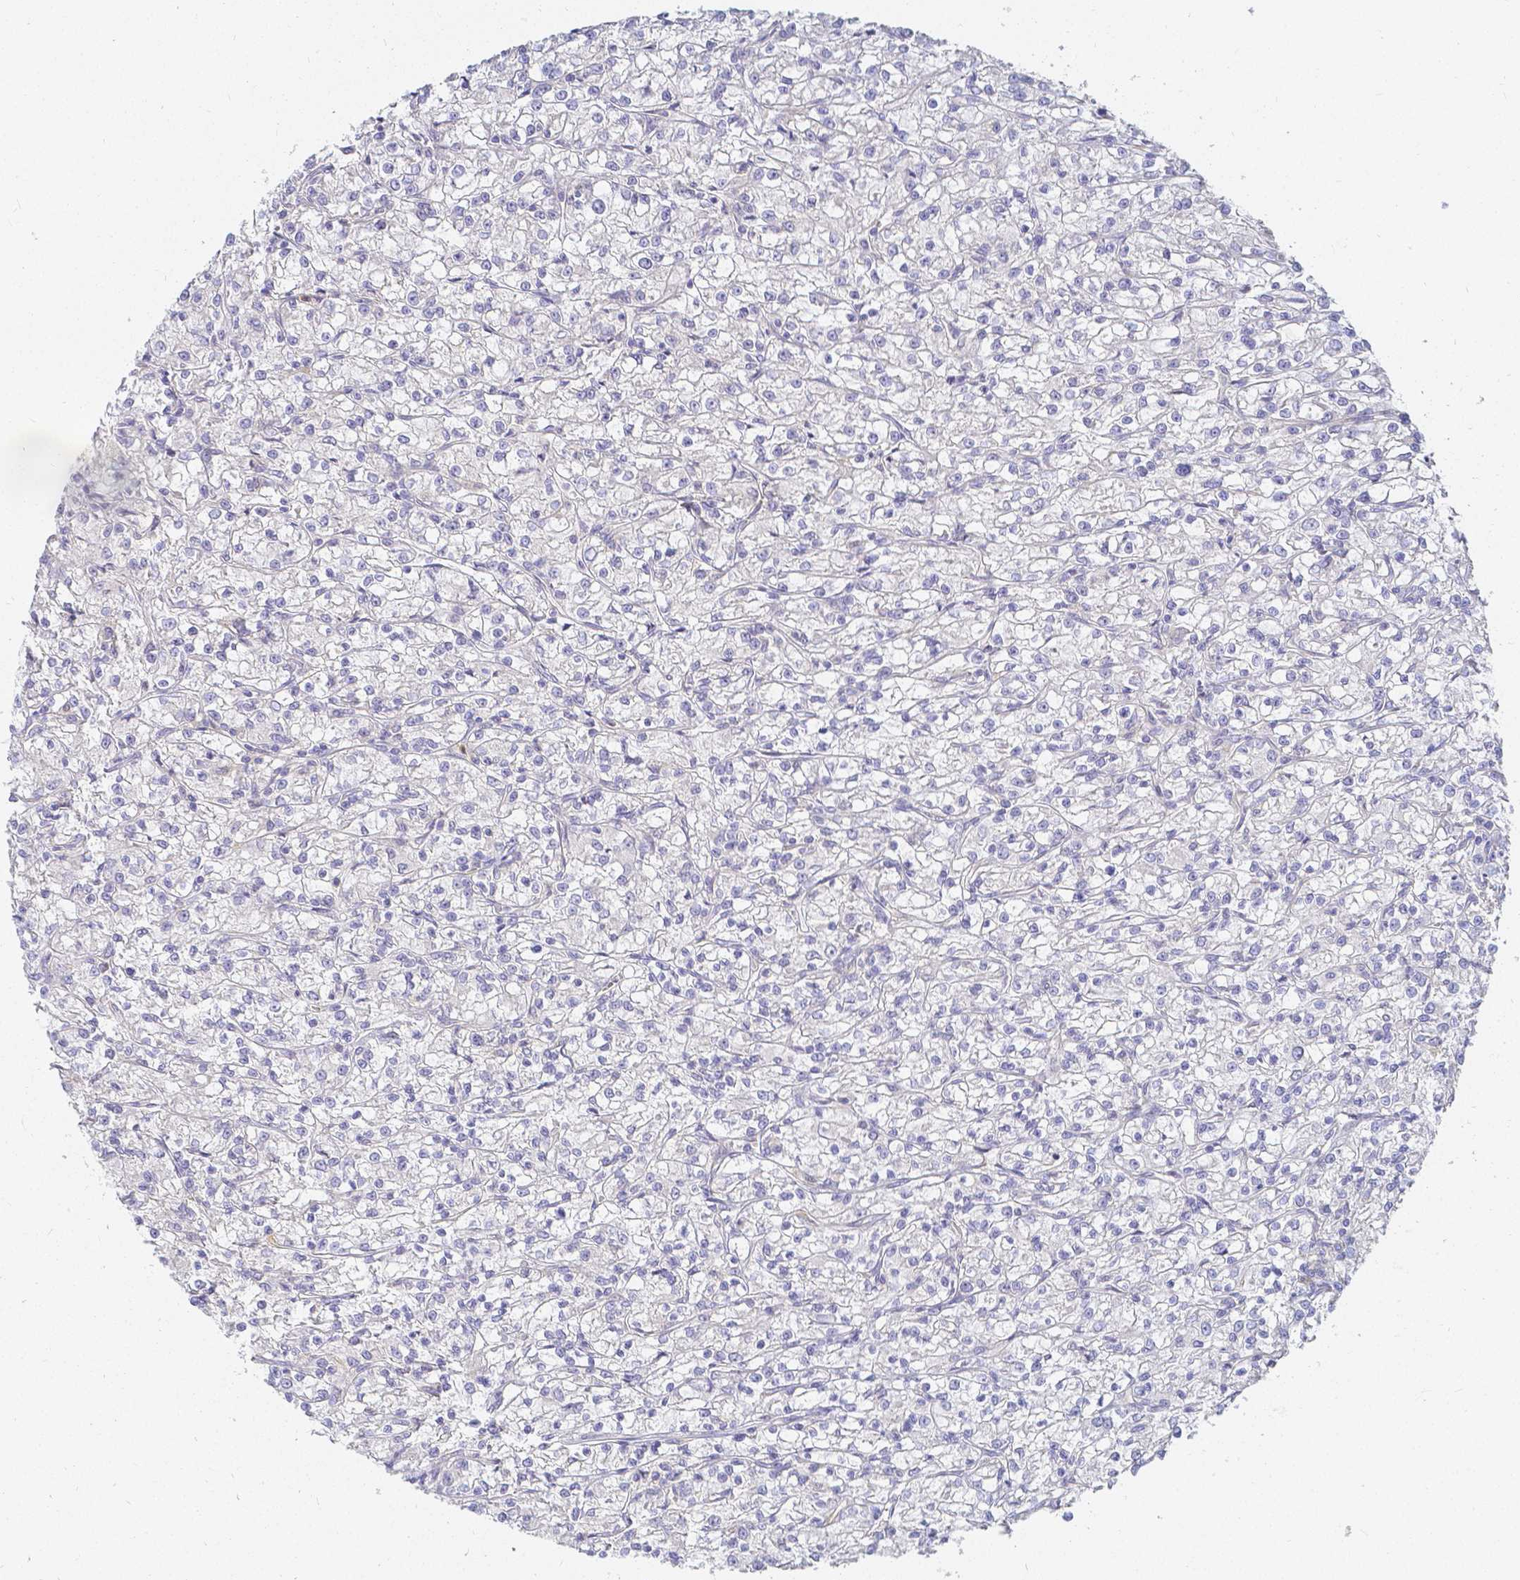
{"staining": {"intensity": "negative", "quantity": "none", "location": "none"}, "tissue": "renal cancer", "cell_type": "Tumor cells", "image_type": "cancer", "snomed": [{"axis": "morphology", "description": "Adenocarcinoma, NOS"}, {"axis": "topography", "description": "Kidney"}], "caption": "Tumor cells are negative for brown protein staining in adenocarcinoma (renal).", "gene": "KCNH1", "patient": {"sex": "female", "age": 59}}